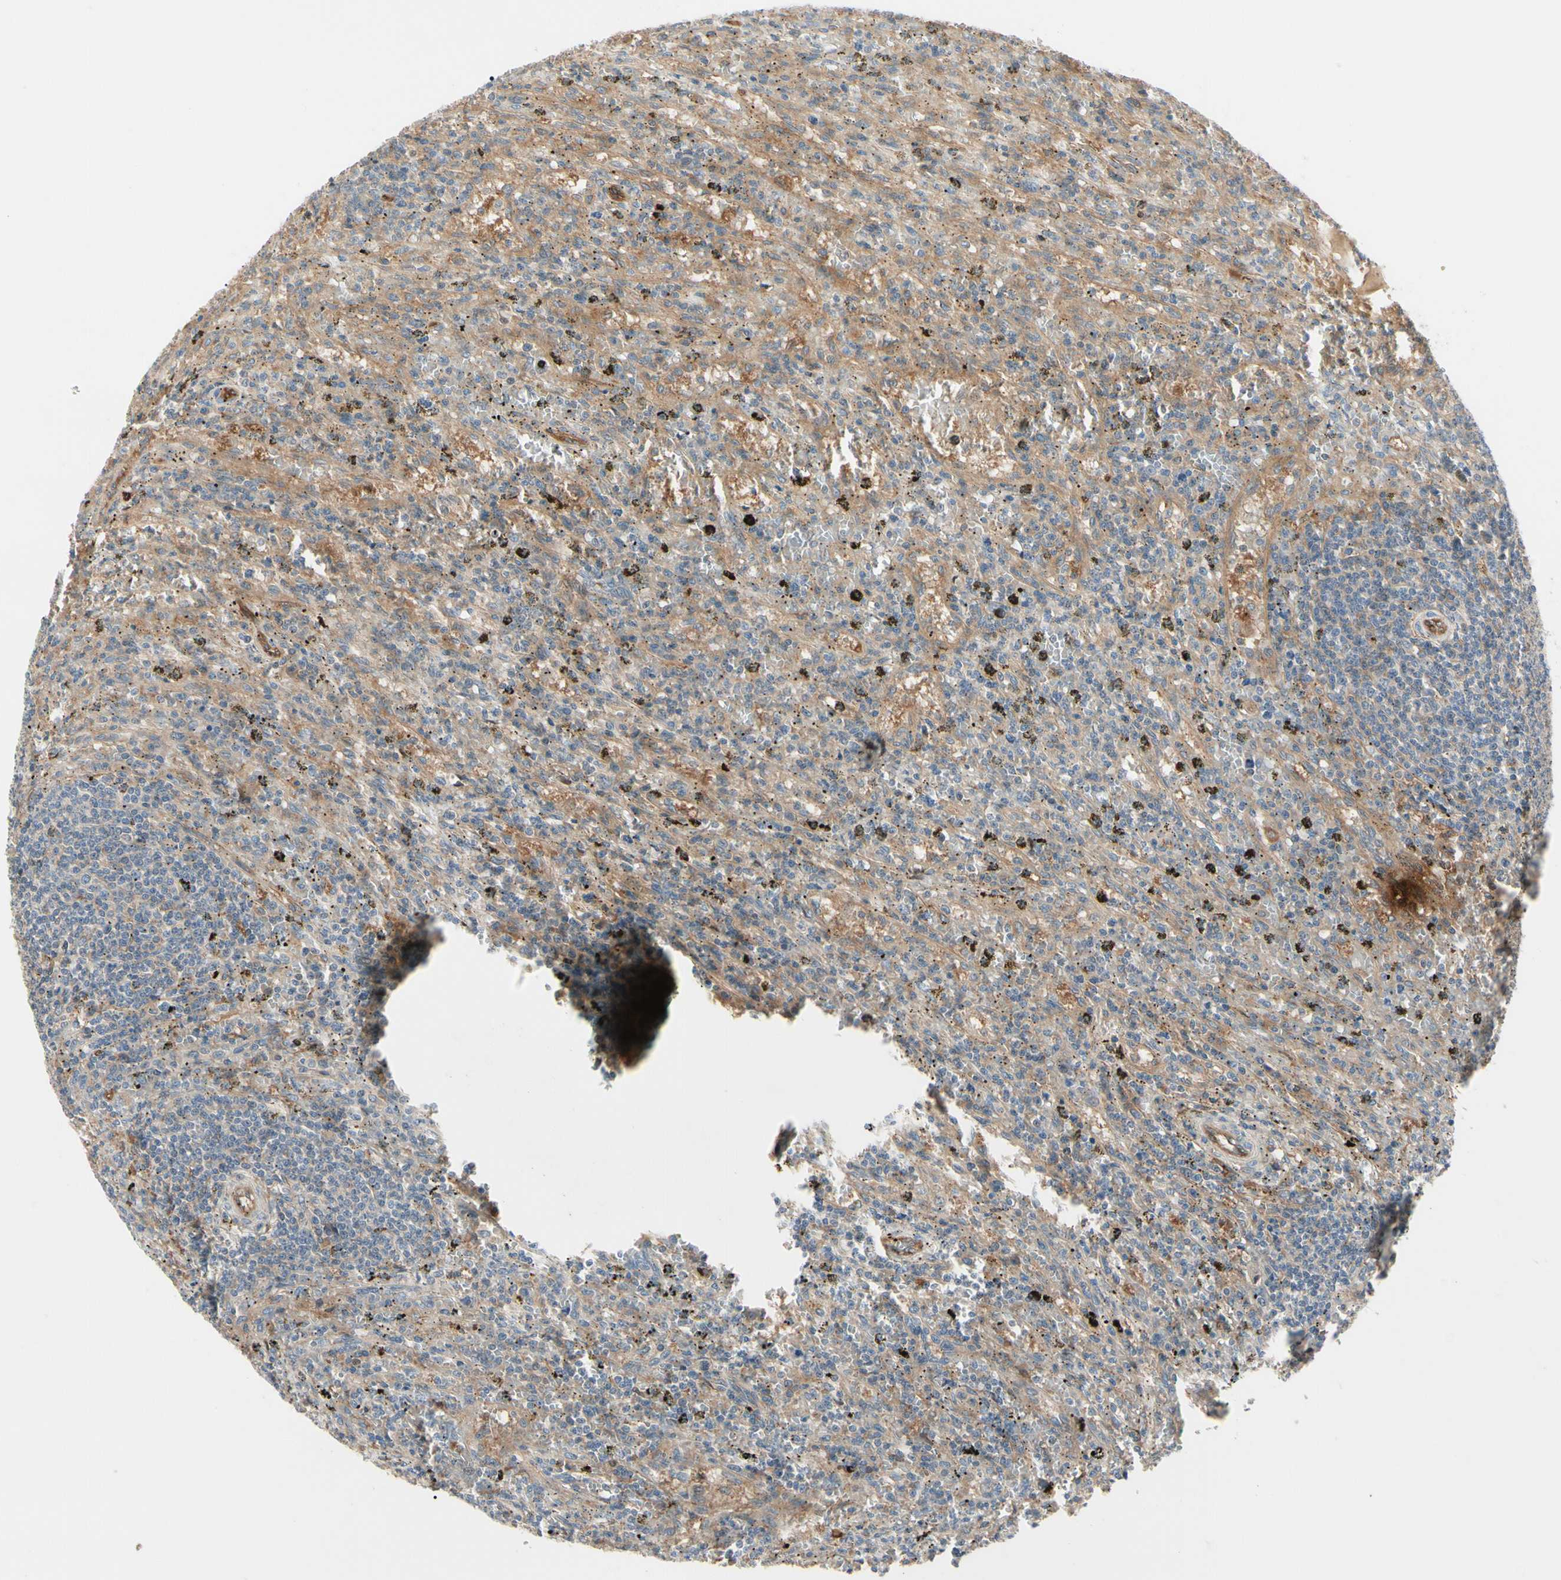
{"staining": {"intensity": "moderate", "quantity": ">75%", "location": "cytoplasmic/membranous"}, "tissue": "lymphoma", "cell_type": "Tumor cells", "image_type": "cancer", "snomed": [{"axis": "morphology", "description": "Malignant lymphoma, non-Hodgkin's type, Low grade"}, {"axis": "topography", "description": "Spleen"}], "caption": "Lymphoma stained with a protein marker shows moderate staining in tumor cells.", "gene": "F2R", "patient": {"sex": "male", "age": 76}}